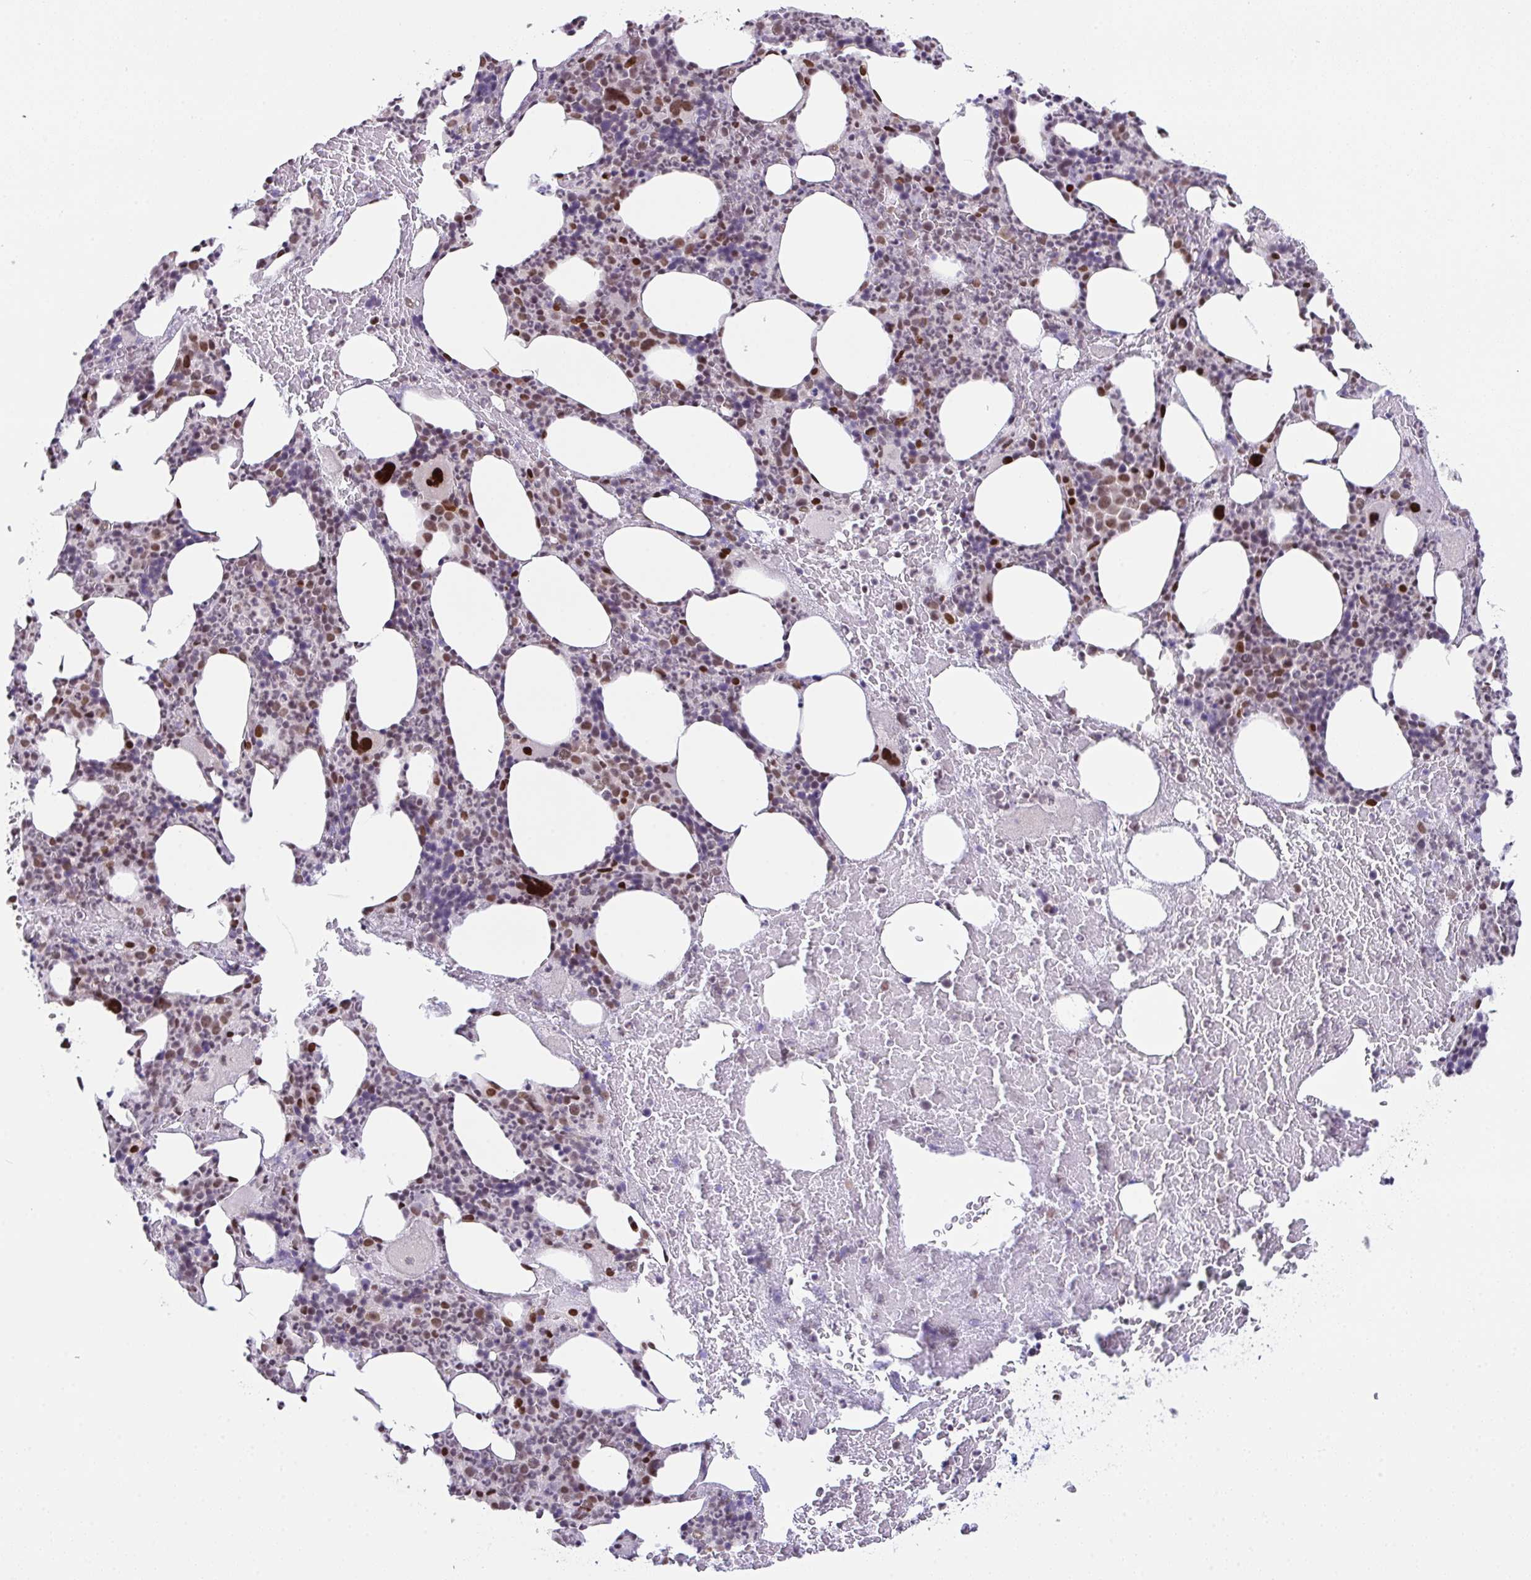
{"staining": {"intensity": "strong", "quantity": "25%-75%", "location": "nuclear"}, "tissue": "bone marrow", "cell_type": "Hematopoietic cells", "image_type": "normal", "snomed": [{"axis": "morphology", "description": "Normal tissue, NOS"}, {"axis": "topography", "description": "Bone marrow"}], "caption": "Bone marrow stained with DAB (3,3'-diaminobenzidine) IHC demonstrates high levels of strong nuclear staining in about 25%-75% of hematopoietic cells. The protein is stained brown, and the nuclei are stained in blue (DAB (3,3'-diaminobenzidine) IHC with brightfield microscopy, high magnification).", "gene": "CLP1", "patient": {"sex": "female", "age": 59}}